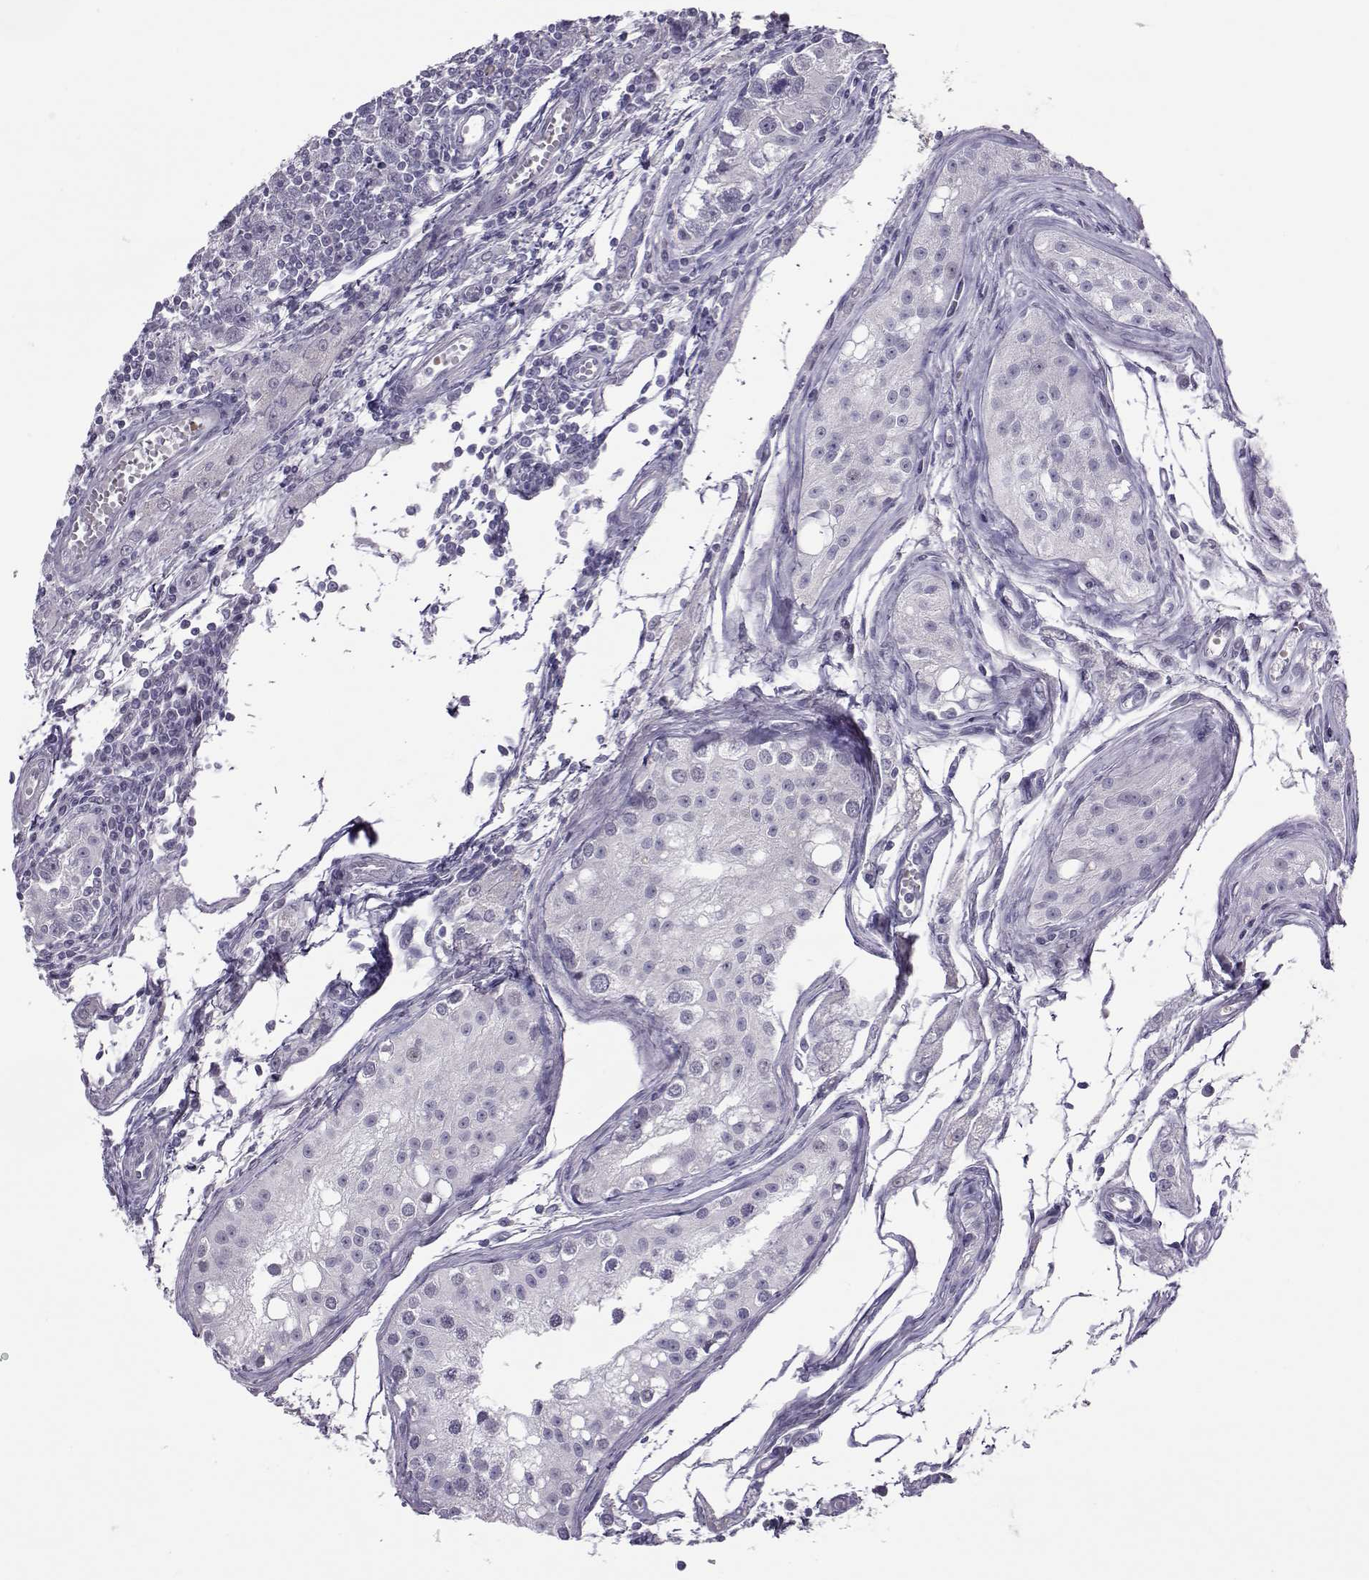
{"staining": {"intensity": "negative", "quantity": "none", "location": "none"}, "tissue": "testis cancer", "cell_type": "Tumor cells", "image_type": "cancer", "snomed": [{"axis": "morphology", "description": "Seminoma, NOS"}, {"axis": "topography", "description": "Testis"}], "caption": "Immunohistochemical staining of human testis cancer (seminoma) displays no significant positivity in tumor cells. Brightfield microscopy of IHC stained with DAB (brown) and hematoxylin (blue), captured at high magnification.", "gene": "ASRGL1", "patient": {"sex": "male", "age": 30}}